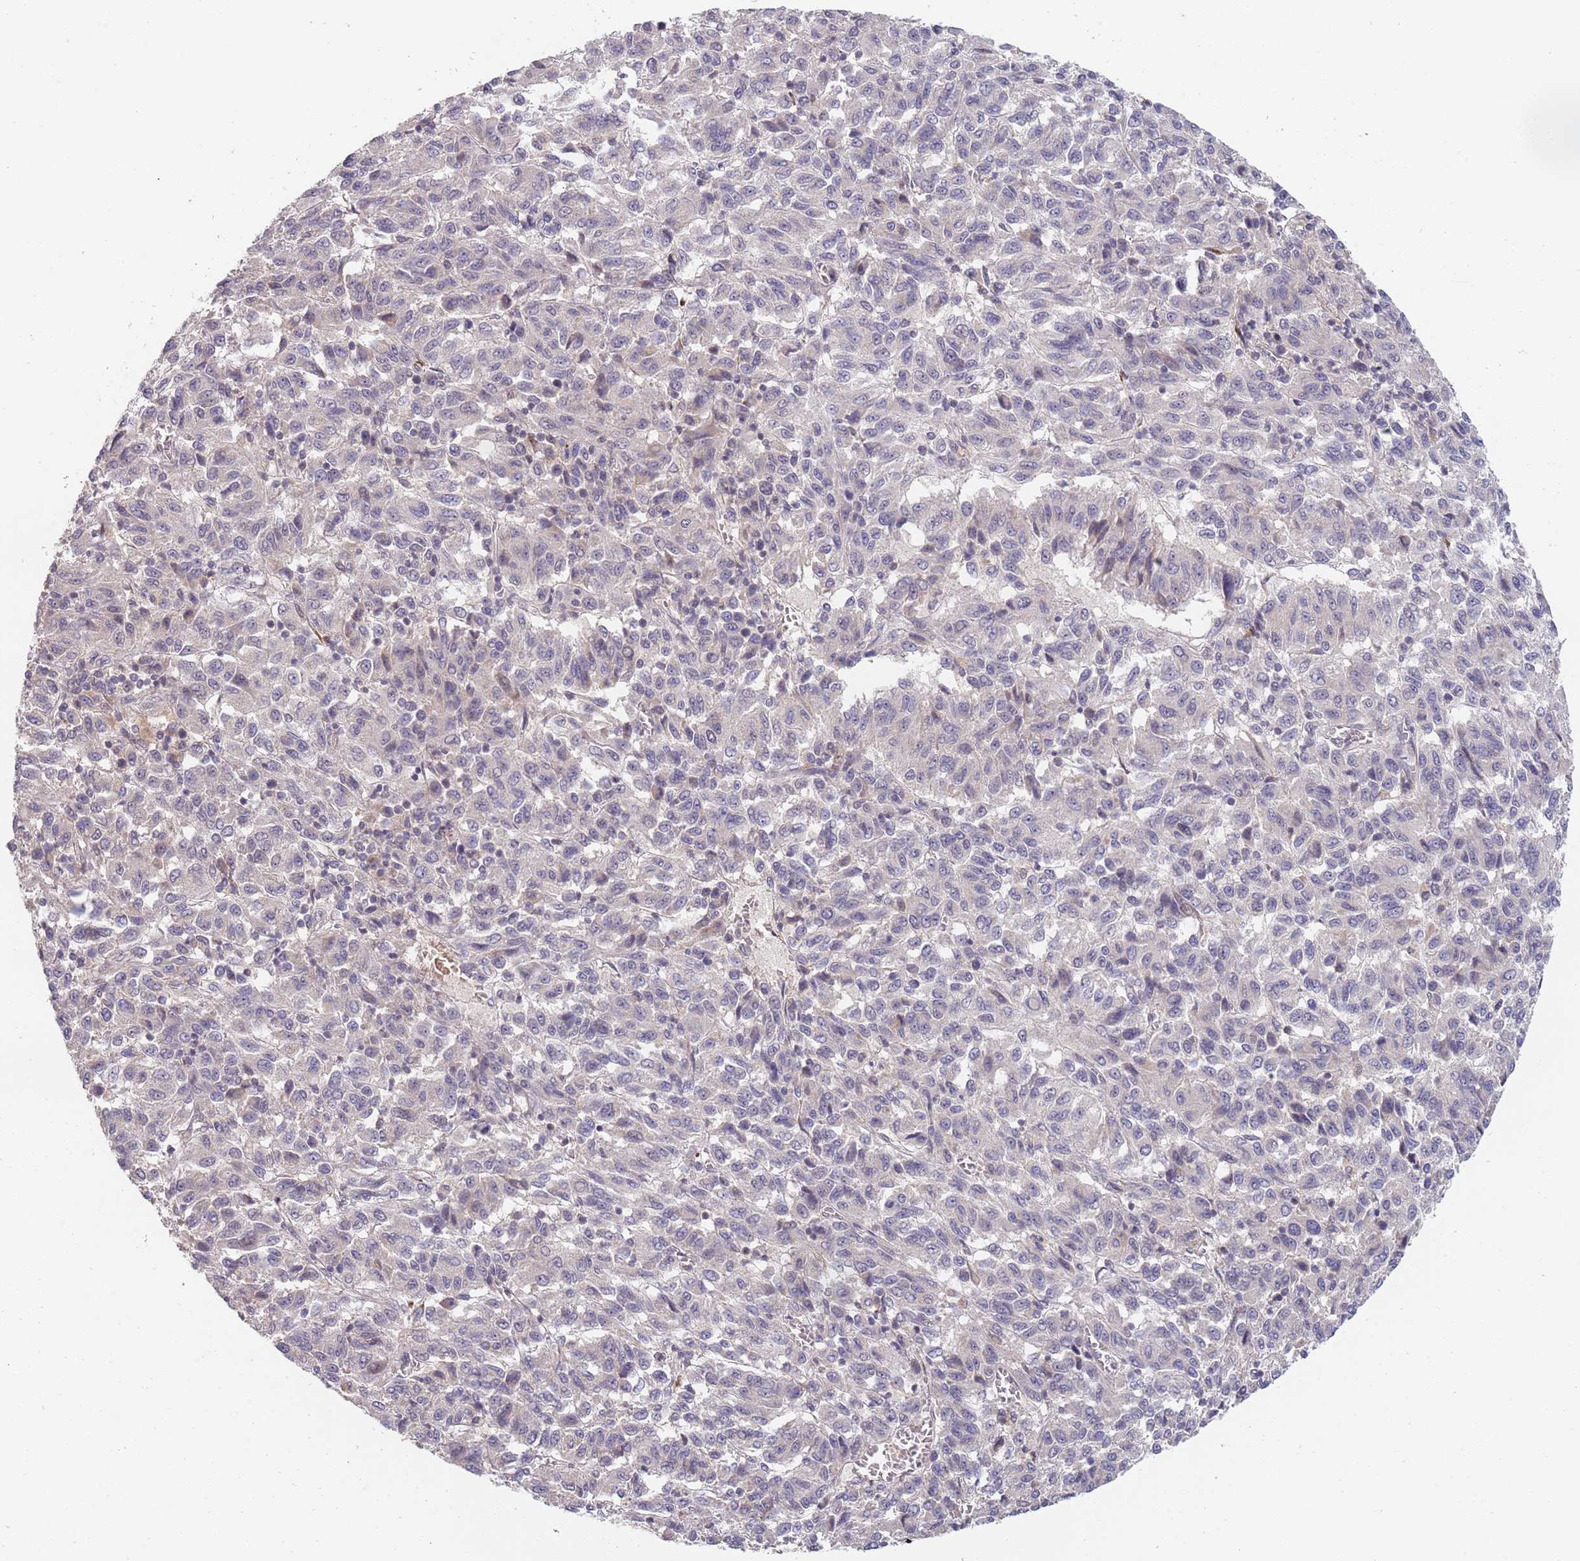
{"staining": {"intensity": "negative", "quantity": "none", "location": "none"}, "tissue": "melanoma", "cell_type": "Tumor cells", "image_type": "cancer", "snomed": [{"axis": "morphology", "description": "Malignant melanoma, Metastatic site"}, {"axis": "topography", "description": "Lung"}], "caption": "IHC photomicrograph of malignant melanoma (metastatic site) stained for a protein (brown), which reveals no staining in tumor cells.", "gene": "B4GALT4", "patient": {"sex": "male", "age": 64}}